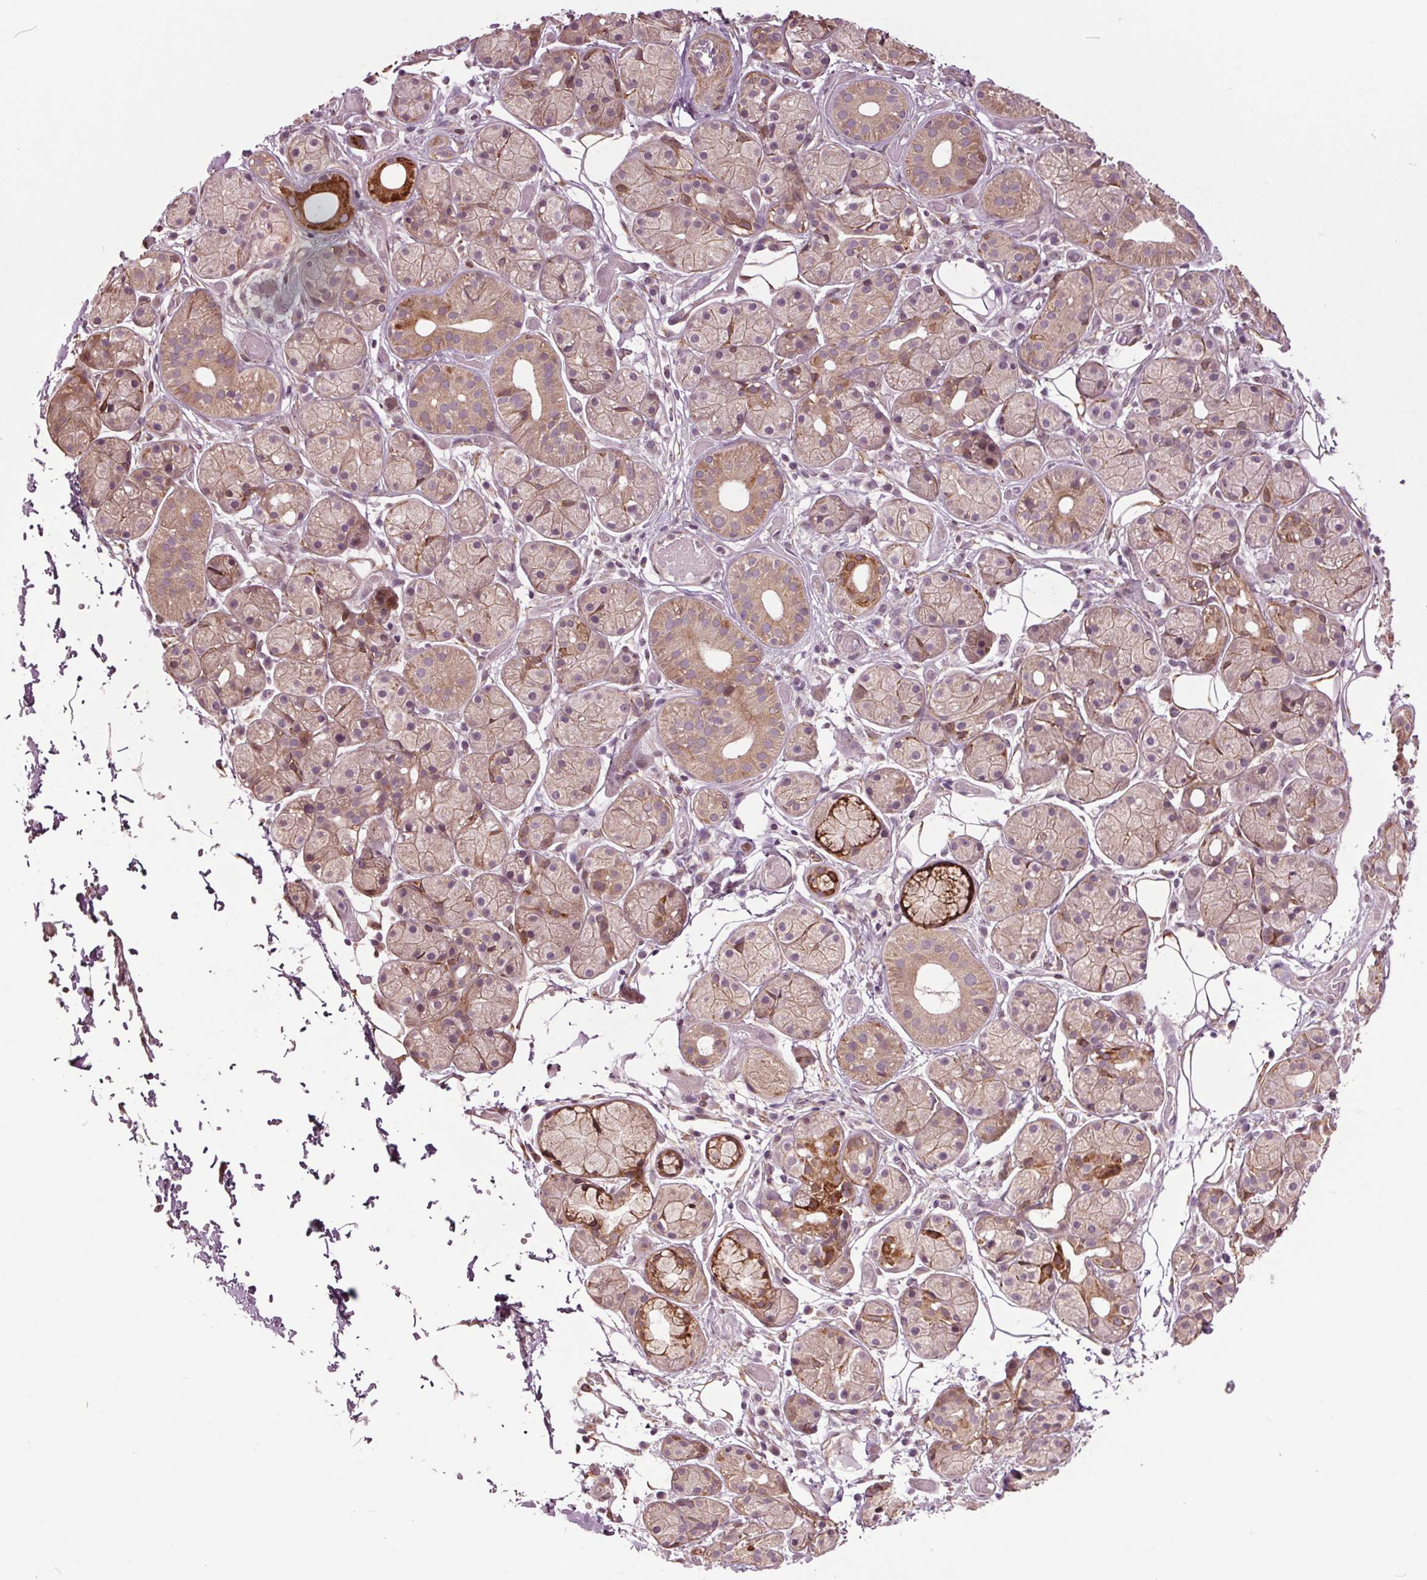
{"staining": {"intensity": "moderate", "quantity": "<25%", "location": "cytoplasmic/membranous"}, "tissue": "salivary gland", "cell_type": "Glandular cells", "image_type": "normal", "snomed": [{"axis": "morphology", "description": "Normal tissue, NOS"}, {"axis": "topography", "description": "Salivary gland"}, {"axis": "topography", "description": "Peripheral nerve tissue"}], "caption": "Immunohistochemical staining of benign human salivary gland demonstrates moderate cytoplasmic/membranous protein staining in approximately <25% of glandular cells.", "gene": "HAUS5", "patient": {"sex": "male", "age": 71}}